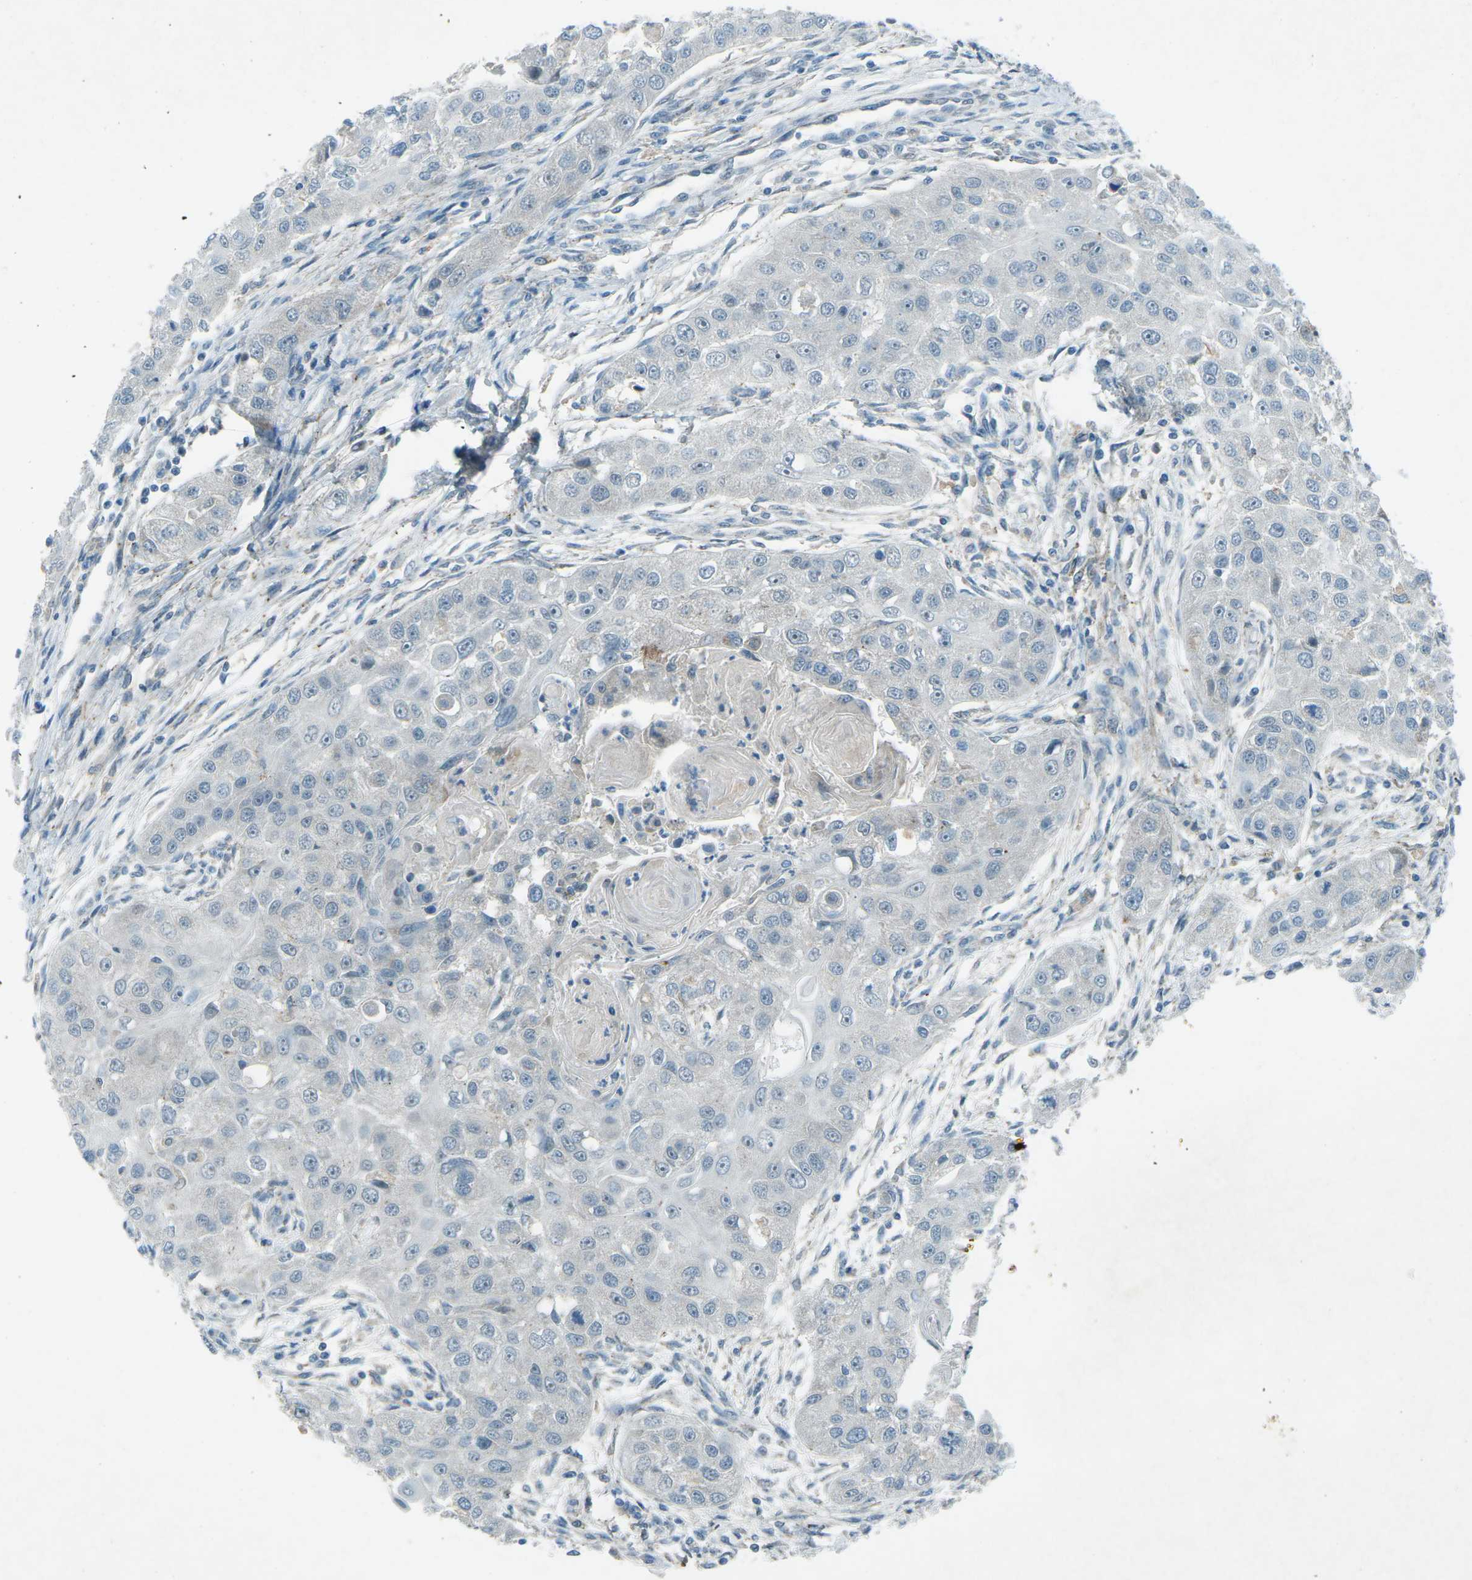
{"staining": {"intensity": "negative", "quantity": "none", "location": "none"}, "tissue": "head and neck cancer", "cell_type": "Tumor cells", "image_type": "cancer", "snomed": [{"axis": "morphology", "description": "Normal tissue, NOS"}, {"axis": "morphology", "description": "Squamous cell carcinoma, NOS"}, {"axis": "topography", "description": "Skeletal muscle"}, {"axis": "topography", "description": "Head-Neck"}], "caption": "Immunohistochemical staining of head and neck cancer shows no significant expression in tumor cells.", "gene": "PRKCA", "patient": {"sex": "male", "age": 51}}